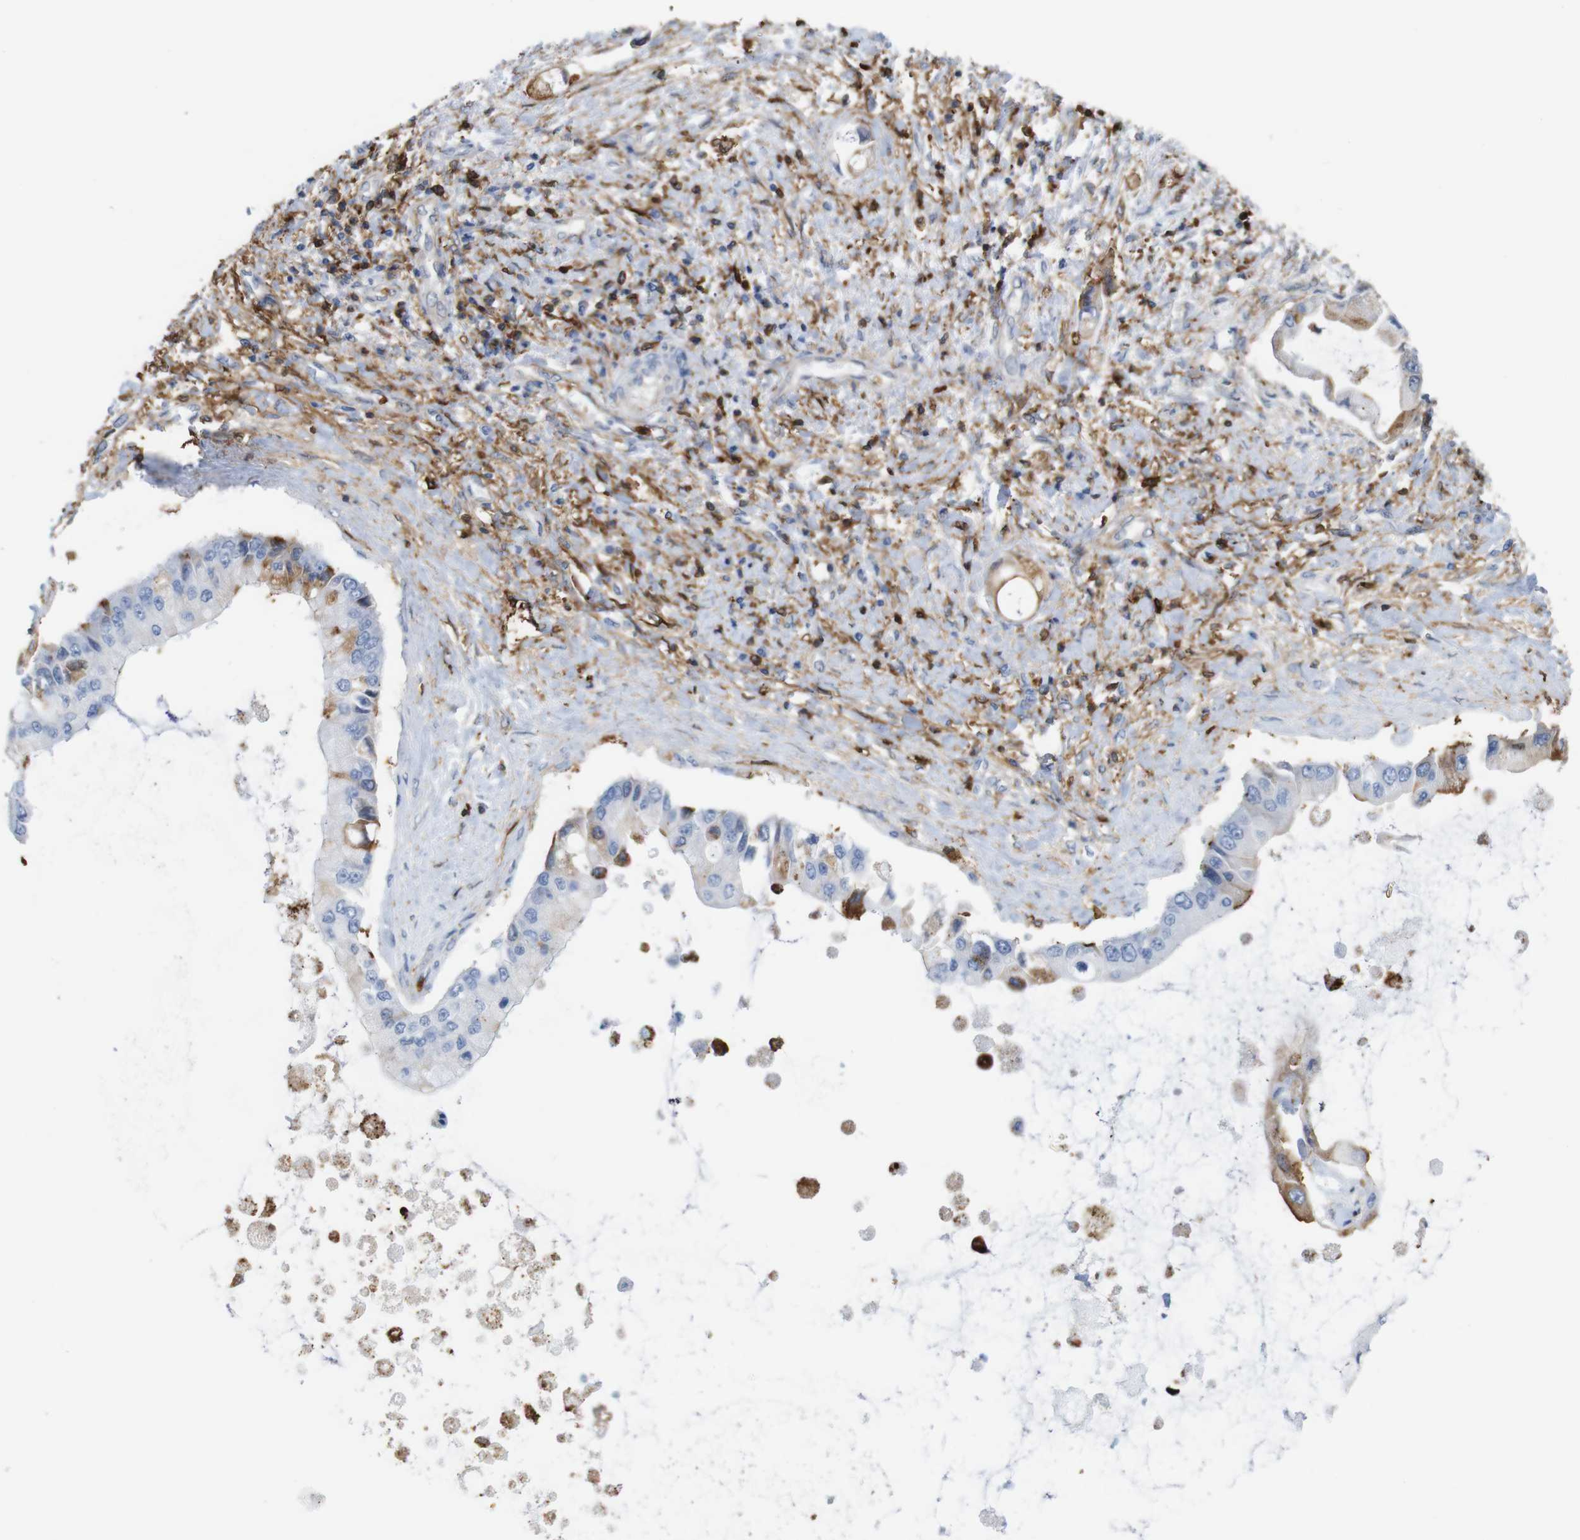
{"staining": {"intensity": "moderate", "quantity": "<25%", "location": "cytoplasmic/membranous"}, "tissue": "liver cancer", "cell_type": "Tumor cells", "image_type": "cancer", "snomed": [{"axis": "morphology", "description": "Cholangiocarcinoma"}, {"axis": "topography", "description": "Liver"}], "caption": "Moderate cytoplasmic/membranous protein expression is present in about <25% of tumor cells in liver cancer (cholangiocarcinoma). (DAB = brown stain, brightfield microscopy at high magnification).", "gene": "ANXA1", "patient": {"sex": "male", "age": 50}}